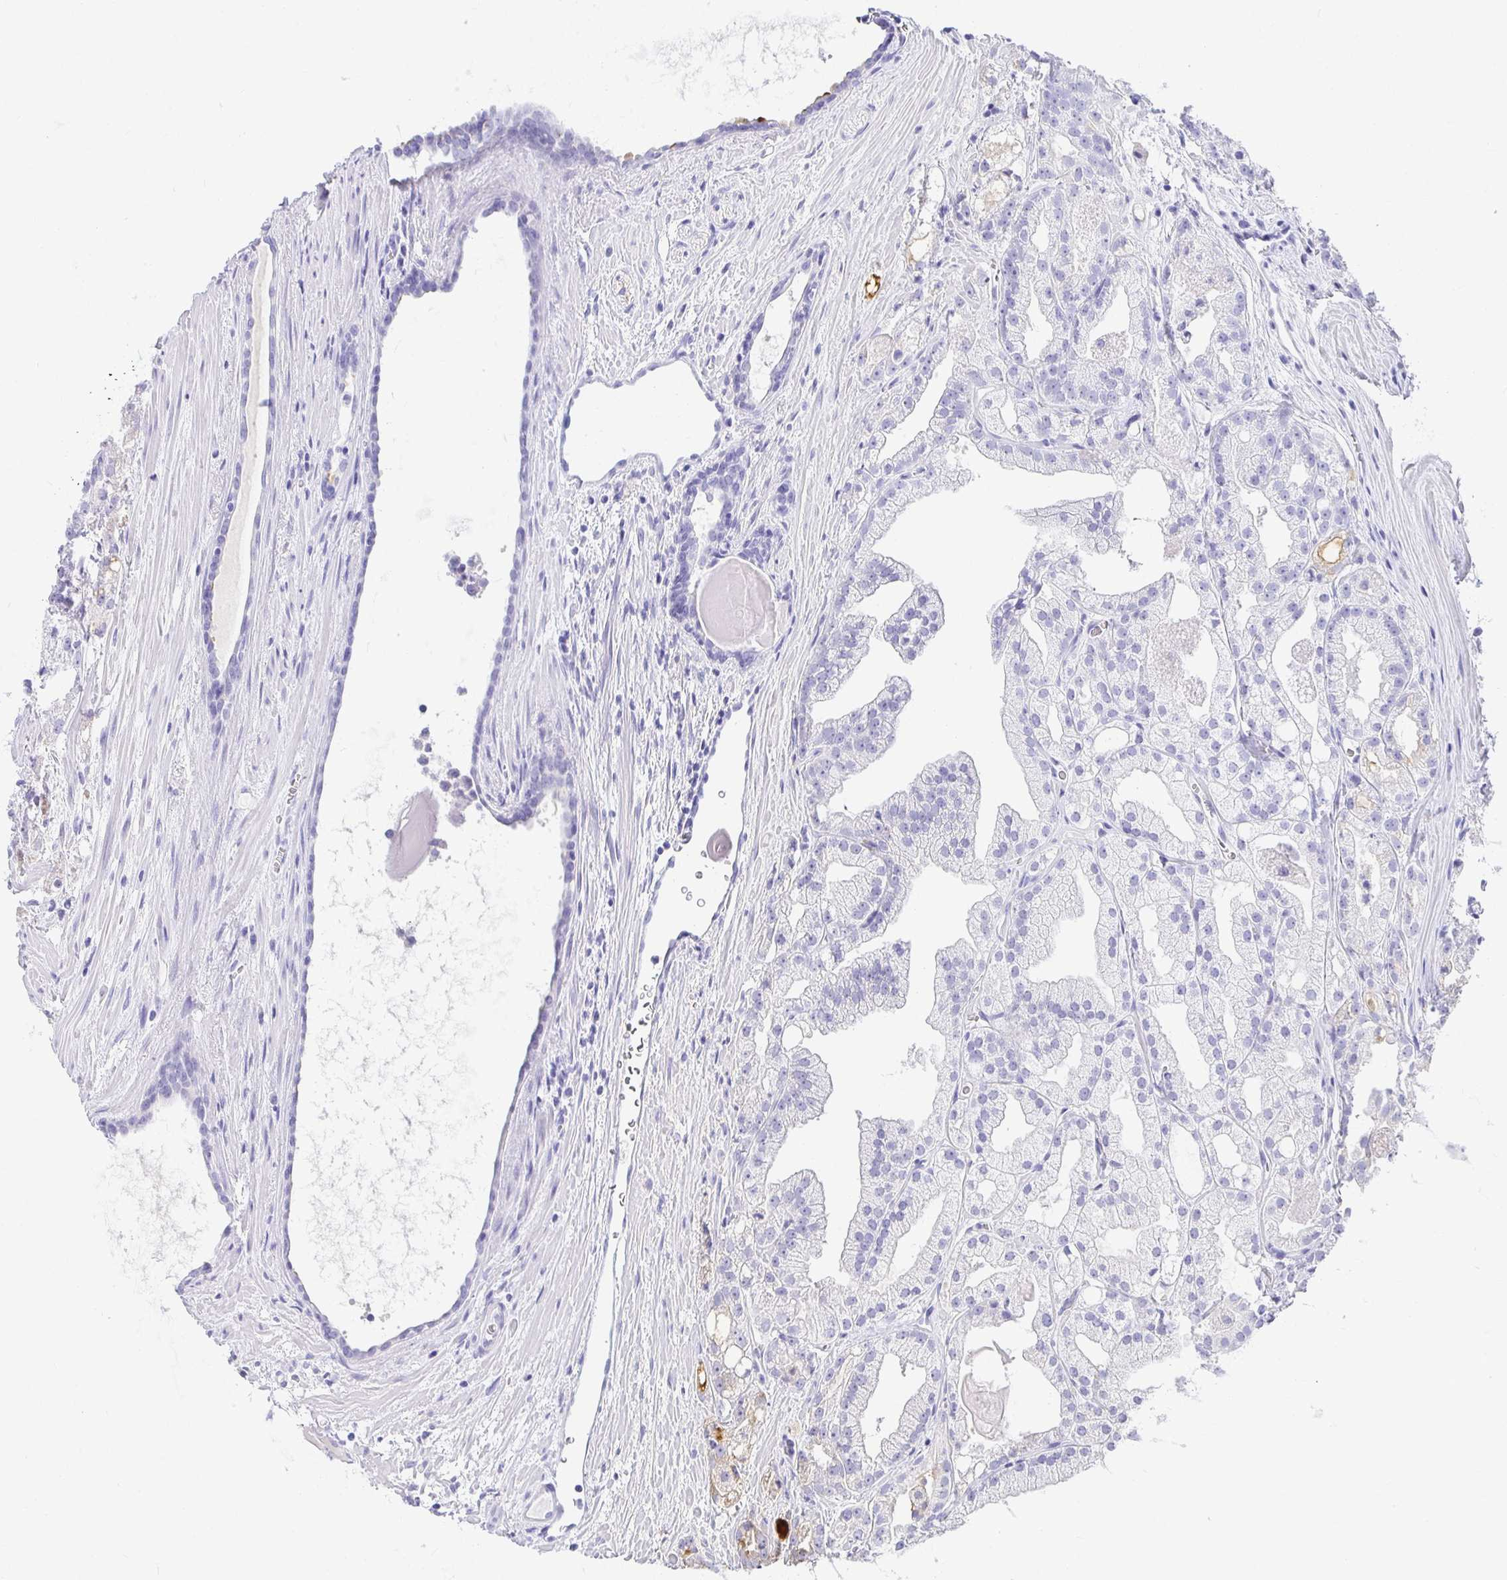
{"staining": {"intensity": "moderate", "quantity": "<25%", "location": "cytoplasmic/membranous"}, "tissue": "prostate cancer", "cell_type": "Tumor cells", "image_type": "cancer", "snomed": [{"axis": "morphology", "description": "Adenocarcinoma, High grade"}, {"axis": "topography", "description": "Prostate"}], "caption": "IHC (DAB (3,3'-diaminobenzidine)) staining of adenocarcinoma (high-grade) (prostate) demonstrates moderate cytoplasmic/membranous protein staining in approximately <25% of tumor cells.", "gene": "CHAT", "patient": {"sex": "male", "age": 68}}